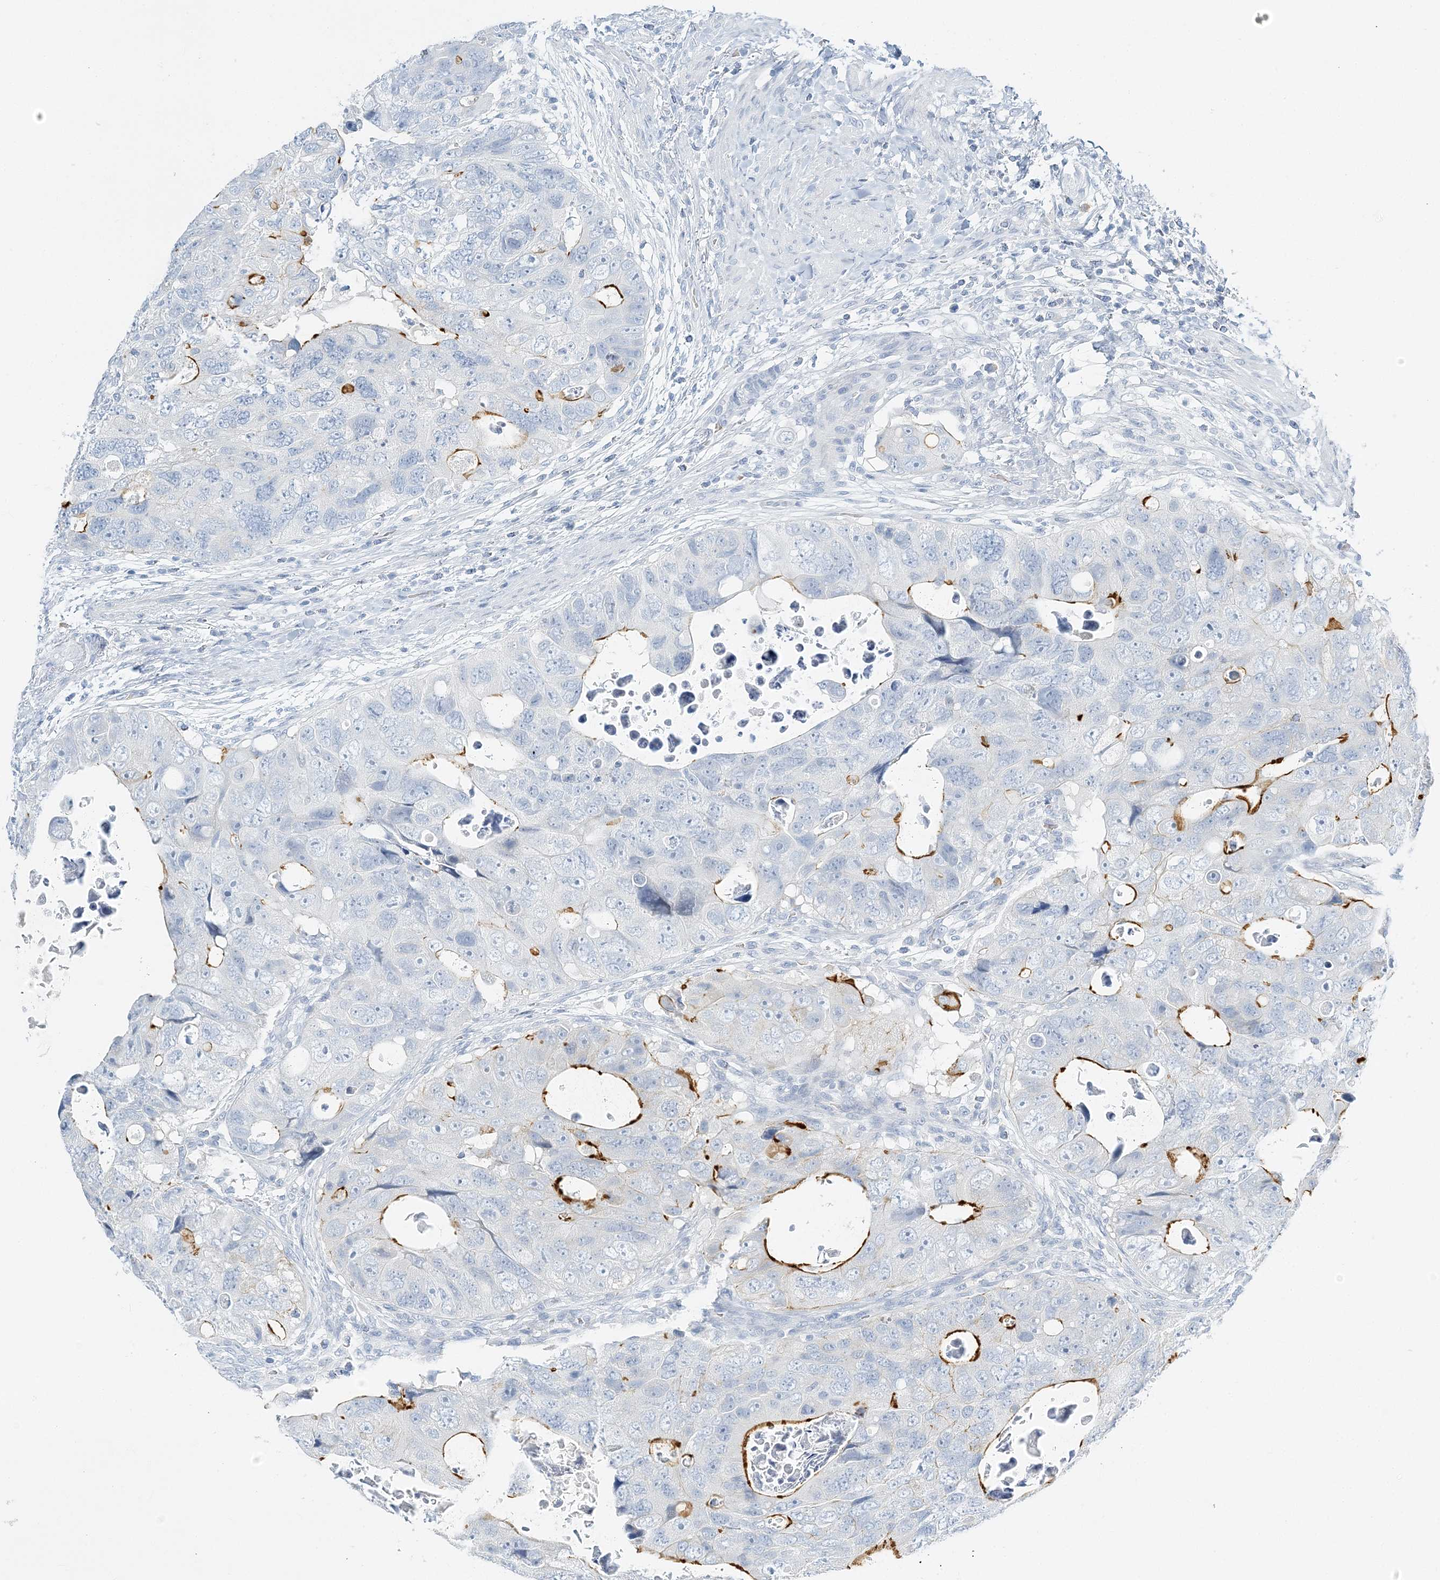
{"staining": {"intensity": "strong", "quantity": "<25%", "location": "cytoplasmic/membranous"}, "tissue": "colorectal cancer", "cell_type": "Tumor cells", "image_type": "cancer", "snomed": [{"axis": "morphology", "description": "Adenocarcinoma, NOS"}, {"axis": "topography", "description": "Rectum"}], "caption": "Adenocarcinoma (colorectal) stained with a protein marker displays strong staining in tumor cells.", "gene": "VILL", "patient": {"sex": "male", "age": 59}}